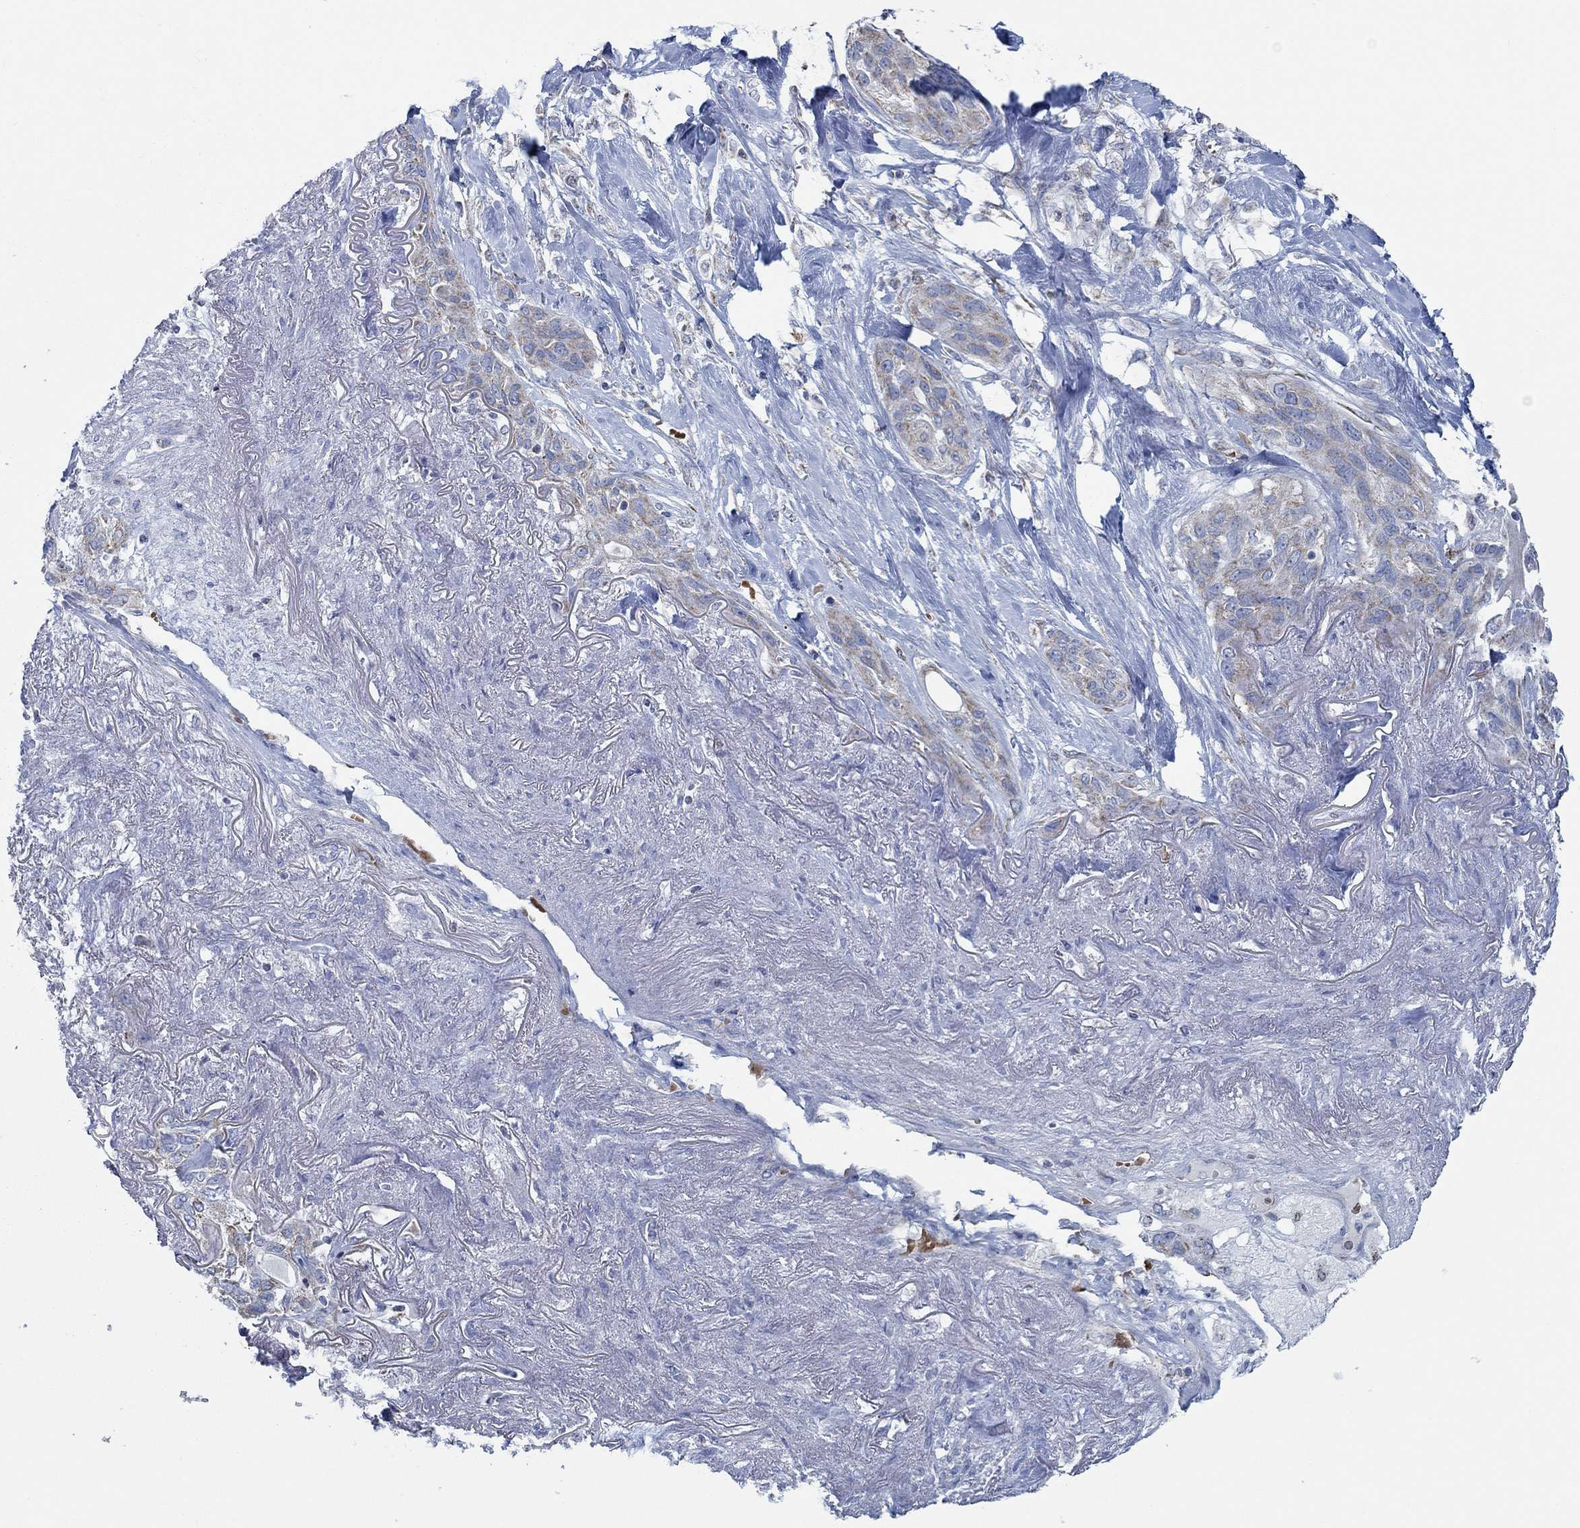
{"staining": {"intensity": "moderate", "quantity": "<25%", "location": "cytoplasmic/membranous"}, "tissue": "lung cancer", "cell_type": "Tumor cells", "image_type": "cancer", "snomed": [{"axis": "morphology", "description": "Squamous cell carcinoma, NOS"}, {"axis": "topography", "description": "Lung"}], "caption": "Squamous cell carcinoma (lung) tissue demonstrates moderate cytoplasmic/membranous staining in about <25% of tumor cells (DAB (3,3'-diaminobenzidine) IHC with brightfield microscopy, high magnification).", "gene": "GLOD5", "patient": {"sex": "female", "age": 70}}